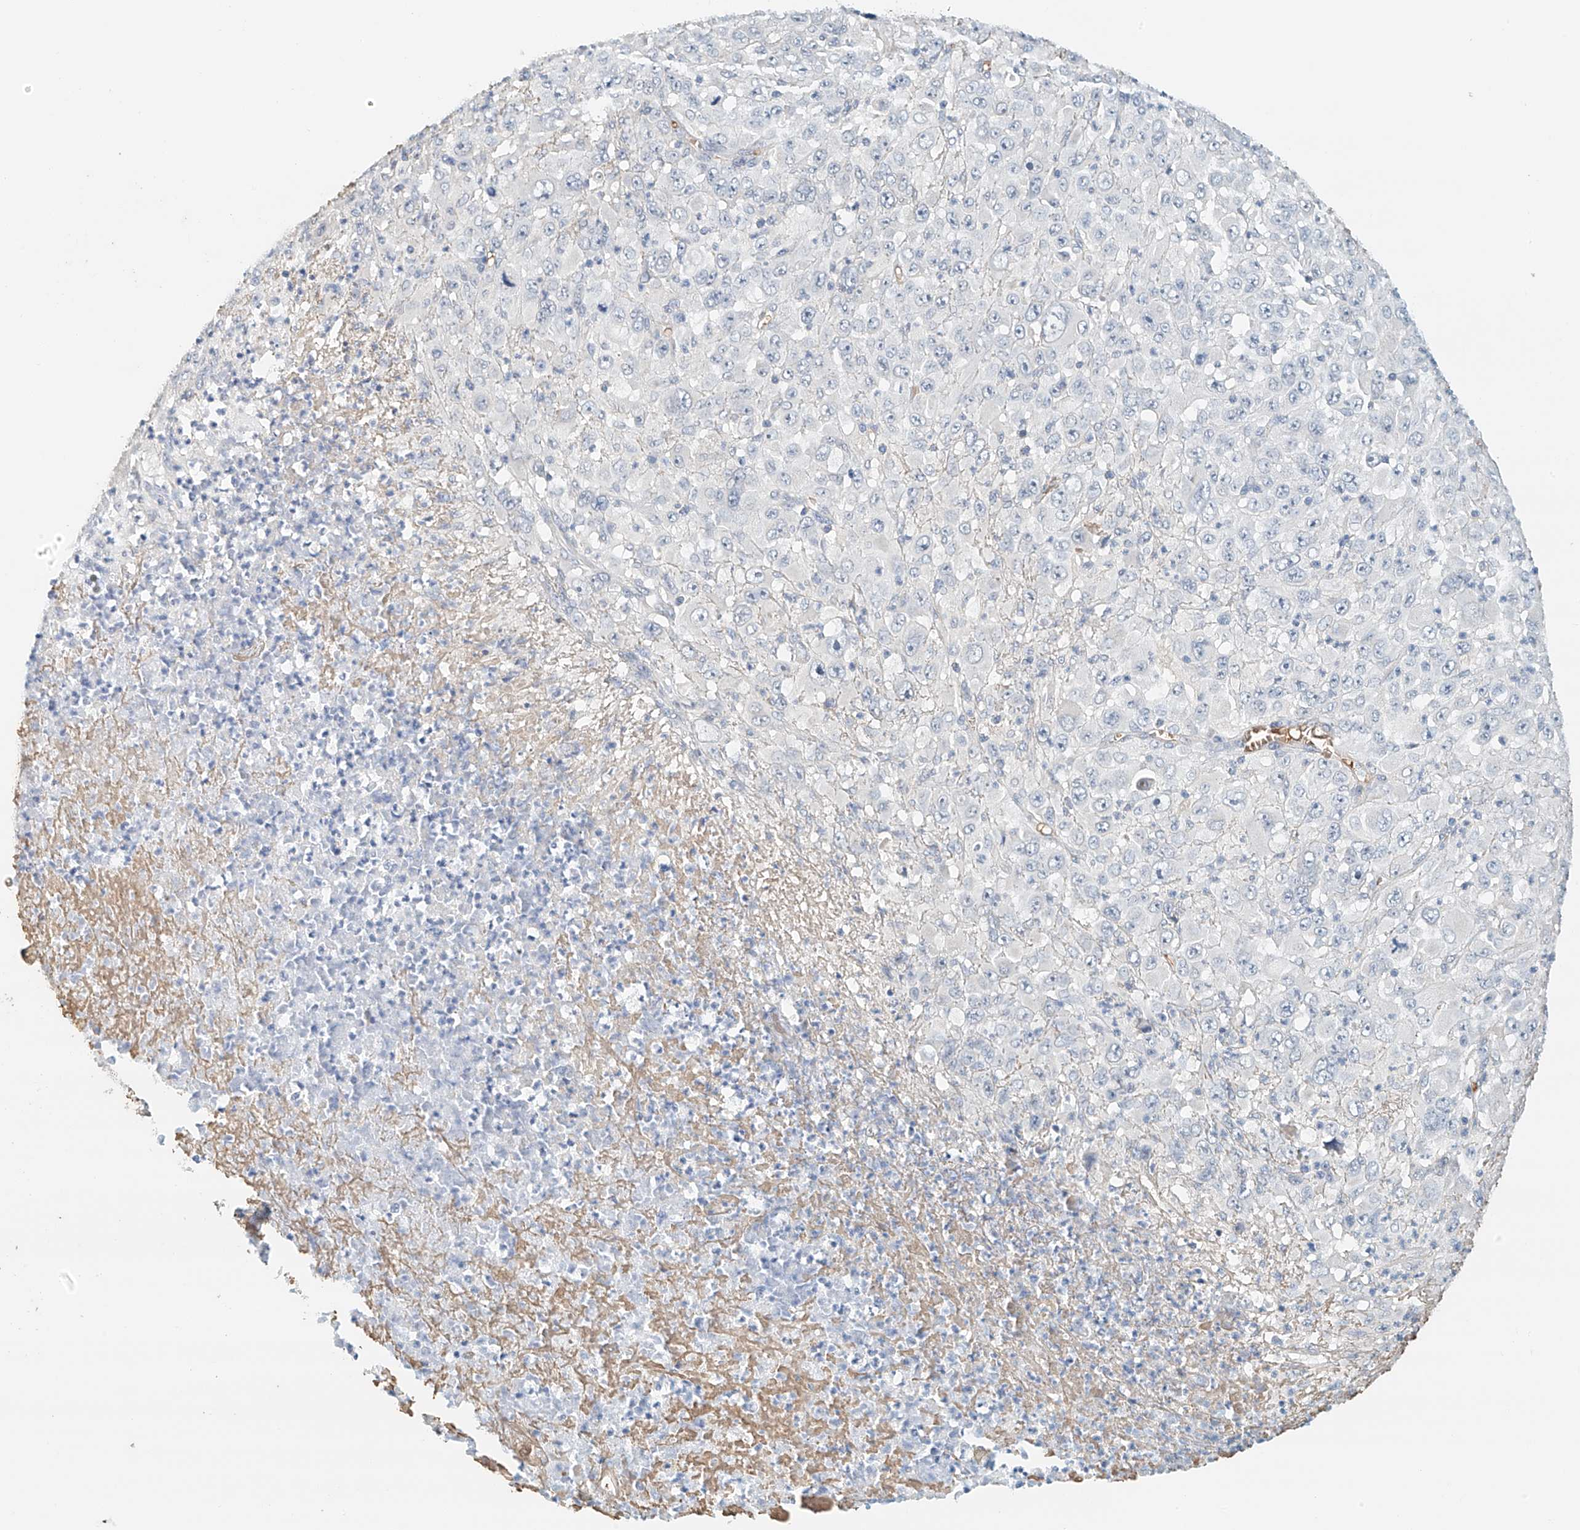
{"staining": {"intensity": "negative", "quantity": "none", "location": "none"}, "tissue": "melanoma", "cell_type": "Tumor cells", "image_type": "cancer", "snomed": [{"axis": "morphology", "description": "Malignant melanoma, Metastatic site"}, {"axis": "topography", "description": "Skin"}], "caption": "Tumor cells are negative for brown protein staining in malignant melanoma (metastatic site).", "gene": "RCAN3", "patient": {"sex": "female", "age": 56}}